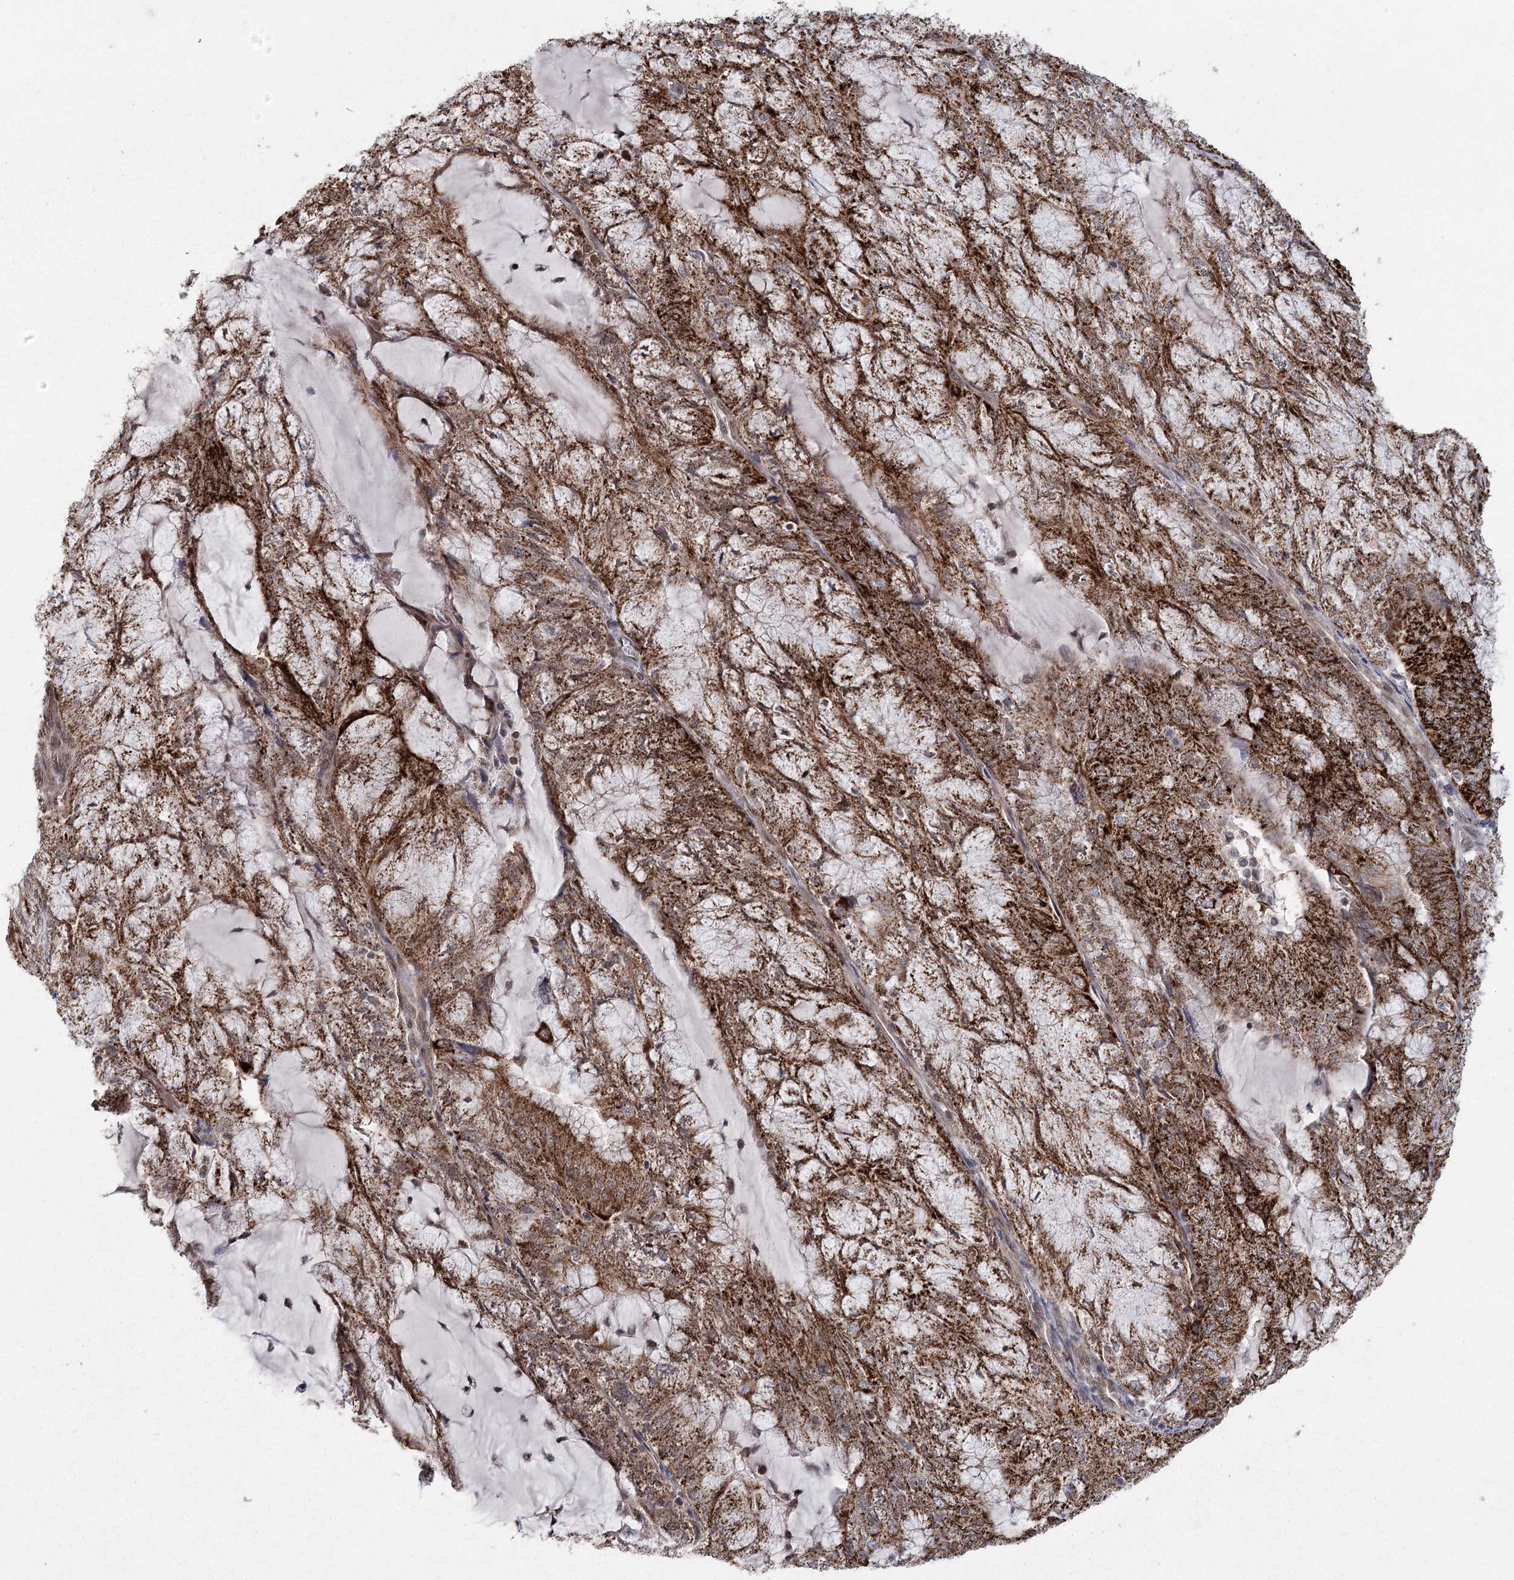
{"staining": {"intensity": "strong", "quantity": ">75%", "location": "cytoplasmic/membranous"}, "tissue": "endometrial cancer", "cell_type": "Tumor cells", "image_type": "cancer", "snomed": [{"axis": "morphology", "description": "Adenocarcinoma, NOS"}, {"axis": "topography", "description": "Endometrium"}], "caption": "Adenocarcinoma (endometrial) stained with a protein marker shows strong staining in tumor cells.", "gene": "ZCCHC24", "patient": {"sex": "female", "age": 81}}